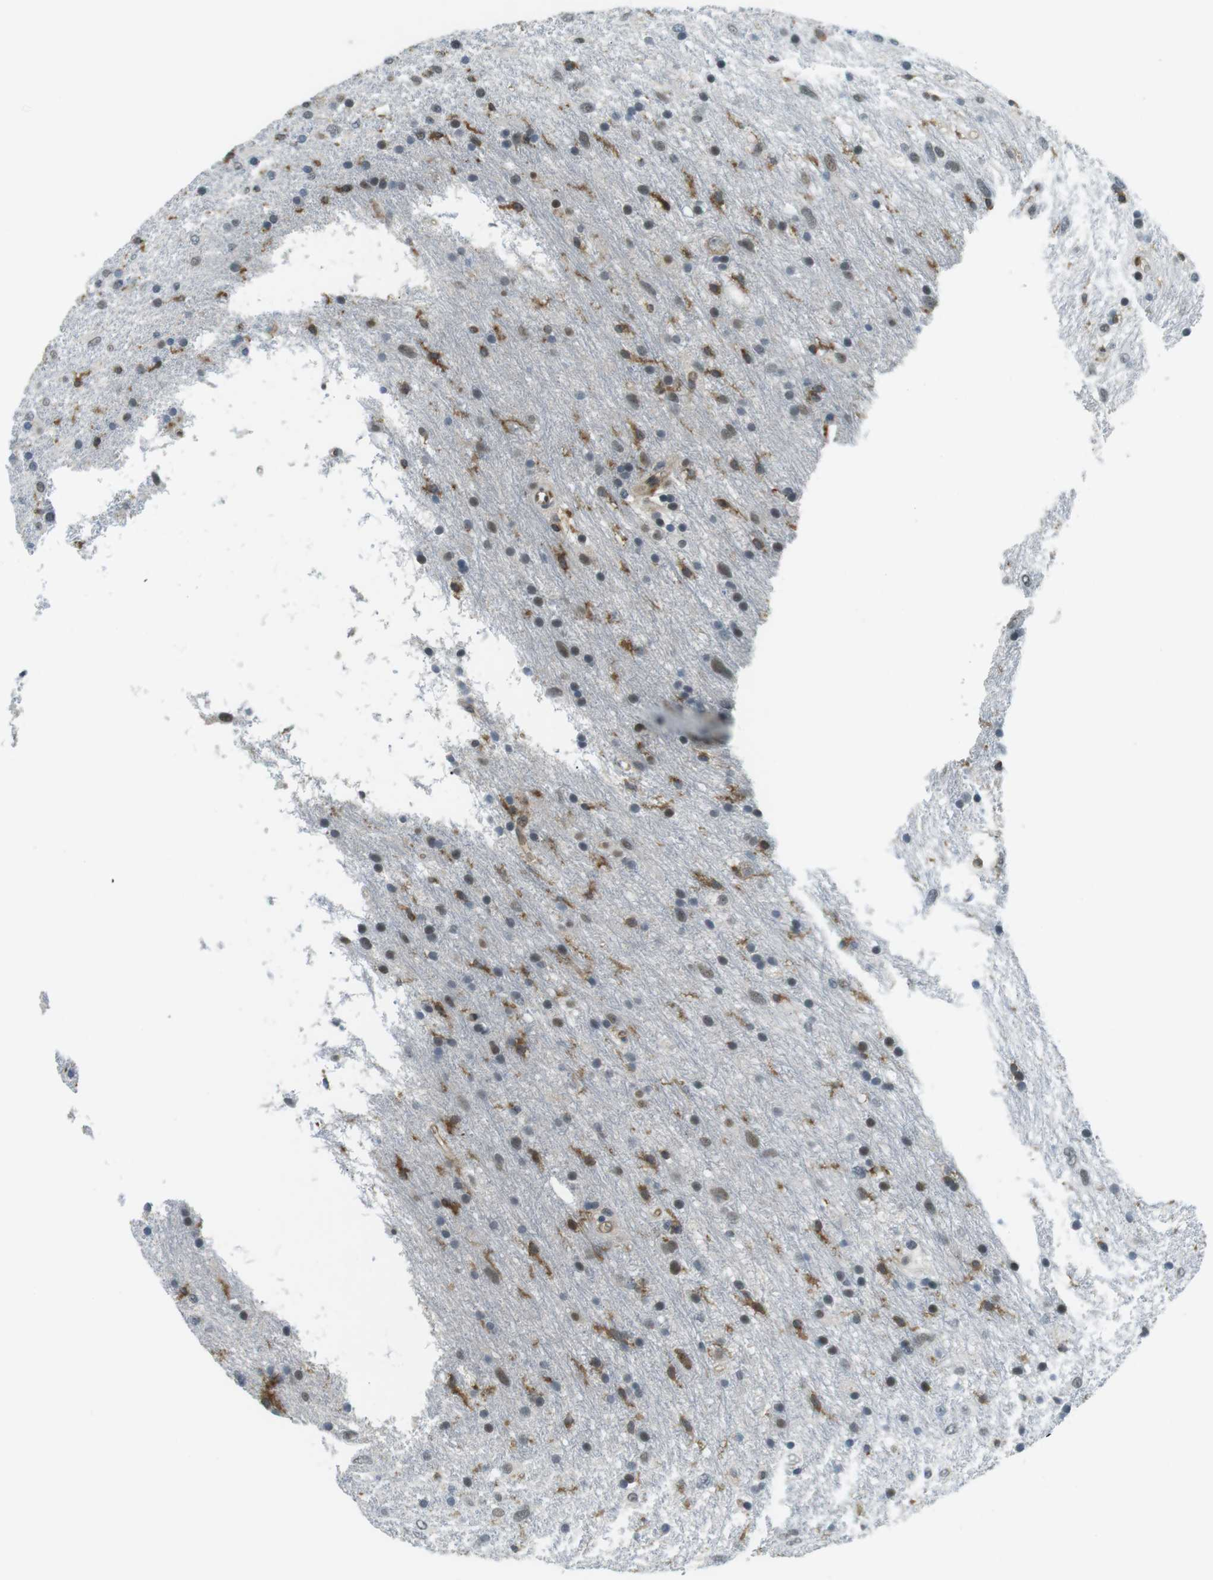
{"staining": {"intensity": "weak", "quantity": "25%-75%", "location": "nuclear"}, "tissue": "glioma", "cell_type": "Tumor cells", "image_type": "cancer", "snomed": [{"axis": "morphology", "description": "Glioma, malignant, Low grade"}, {"axis": "topography", "description": "Brain"}], "caption": "Human malignant glioma (low-grade) stained with a brown dye shows weak nuclear positive positivity in about 25%-75% of tumor cells.", "gene": "STK10", "patient": {"sex": "male", "age": 77}}